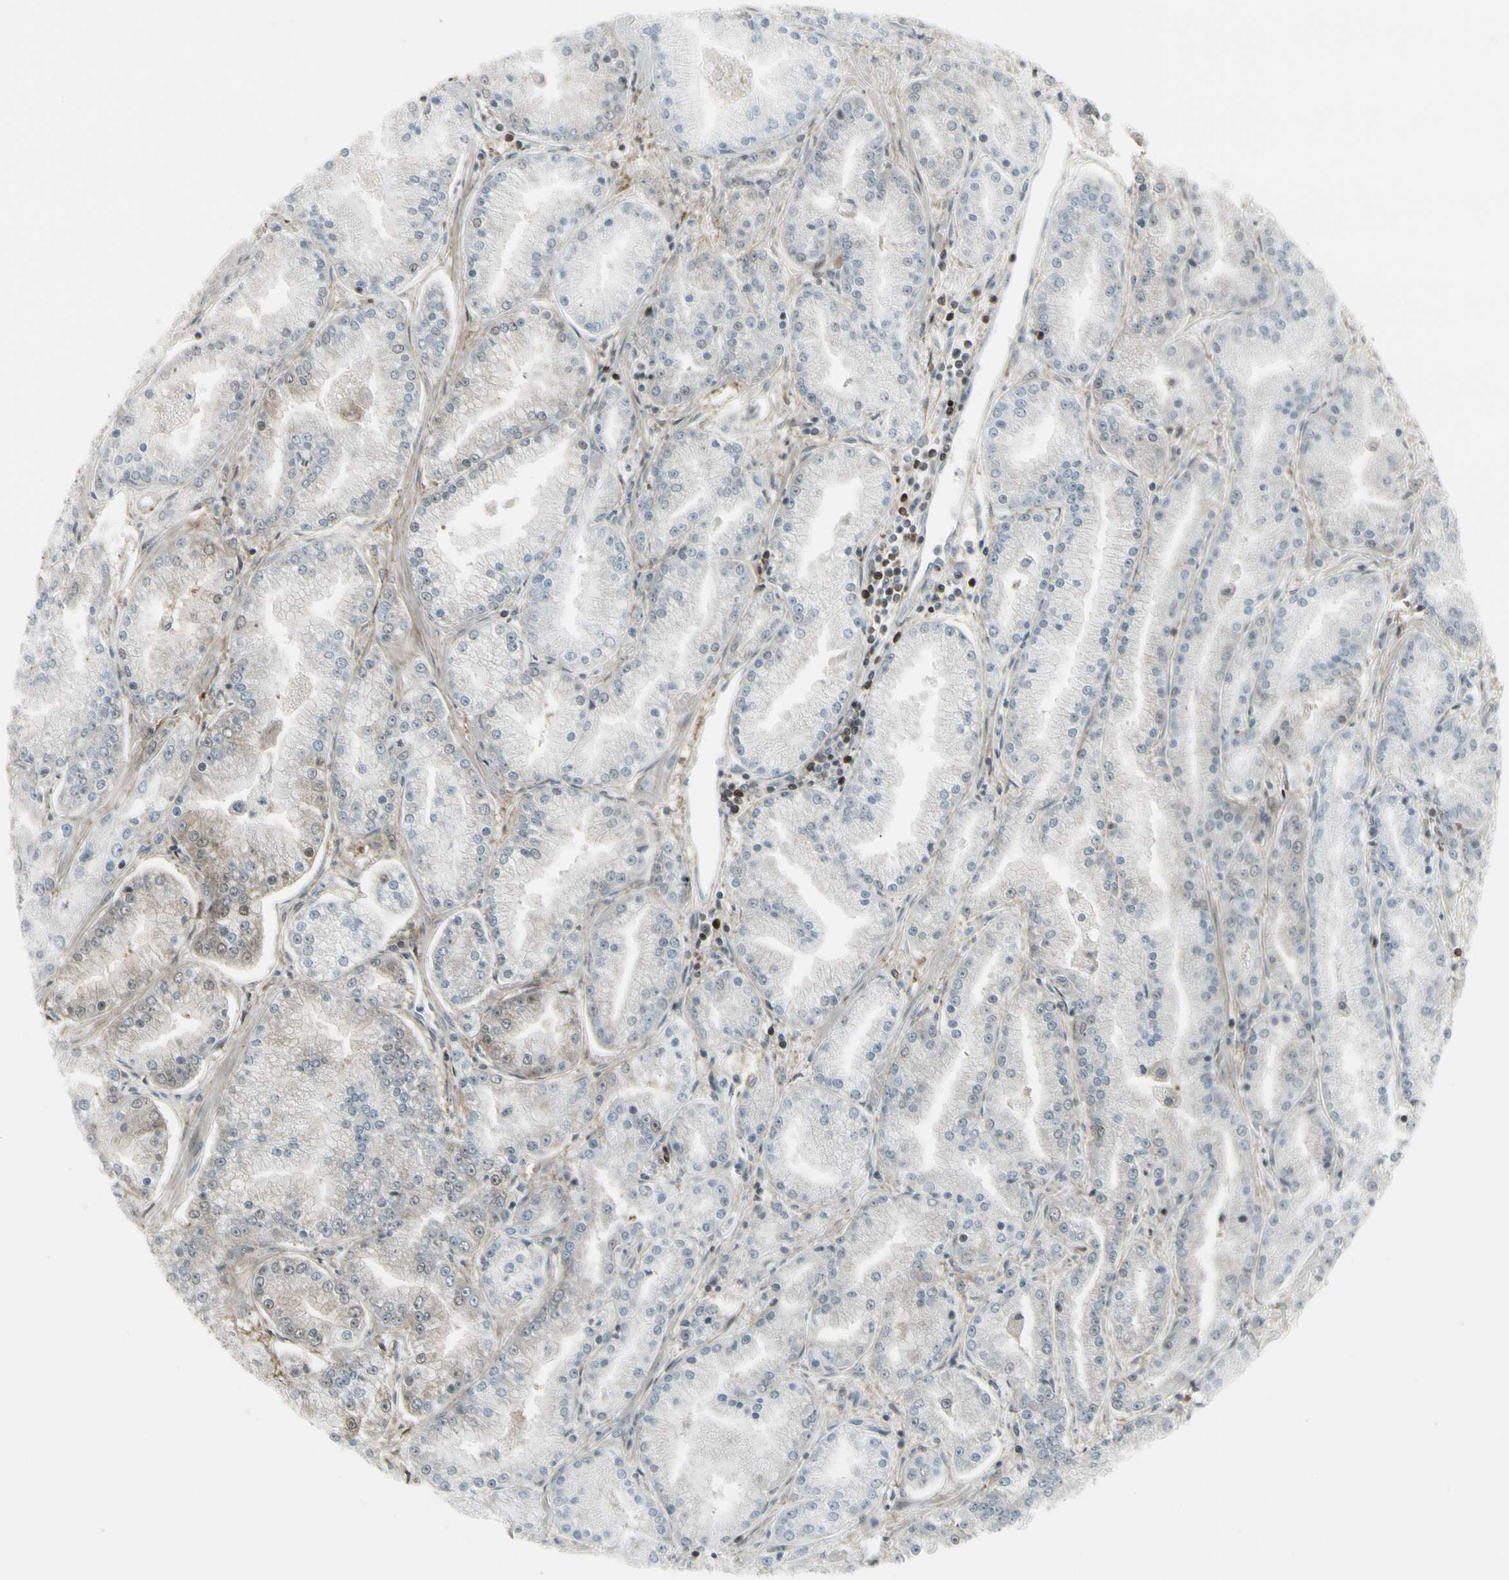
{"staining": {"intensity": "weak", "quantity": ">75%", "location": "cytoplasmic/membranous"}, "tissue": "prostate cancer", "cell_type": "Tumor cells", "image_type": "cancer", "snomed": [{"axis": "morphology", "description": "Adenocarcinoma, High grade"}, {"axis": "topography", "description": "Prostate"}], "caption": "This histopathology image displays prostate adenocarcinoma (high-grade) stained with immunohistochemistry (IHC) to label a protein in brown. The cytoplasmic/membranous of tumor cells show weak positivity for the protein. Nuclei are counter-stained blue.", "gene": "IGFBP6", "patient": {"sex": "male", "age": 61}}